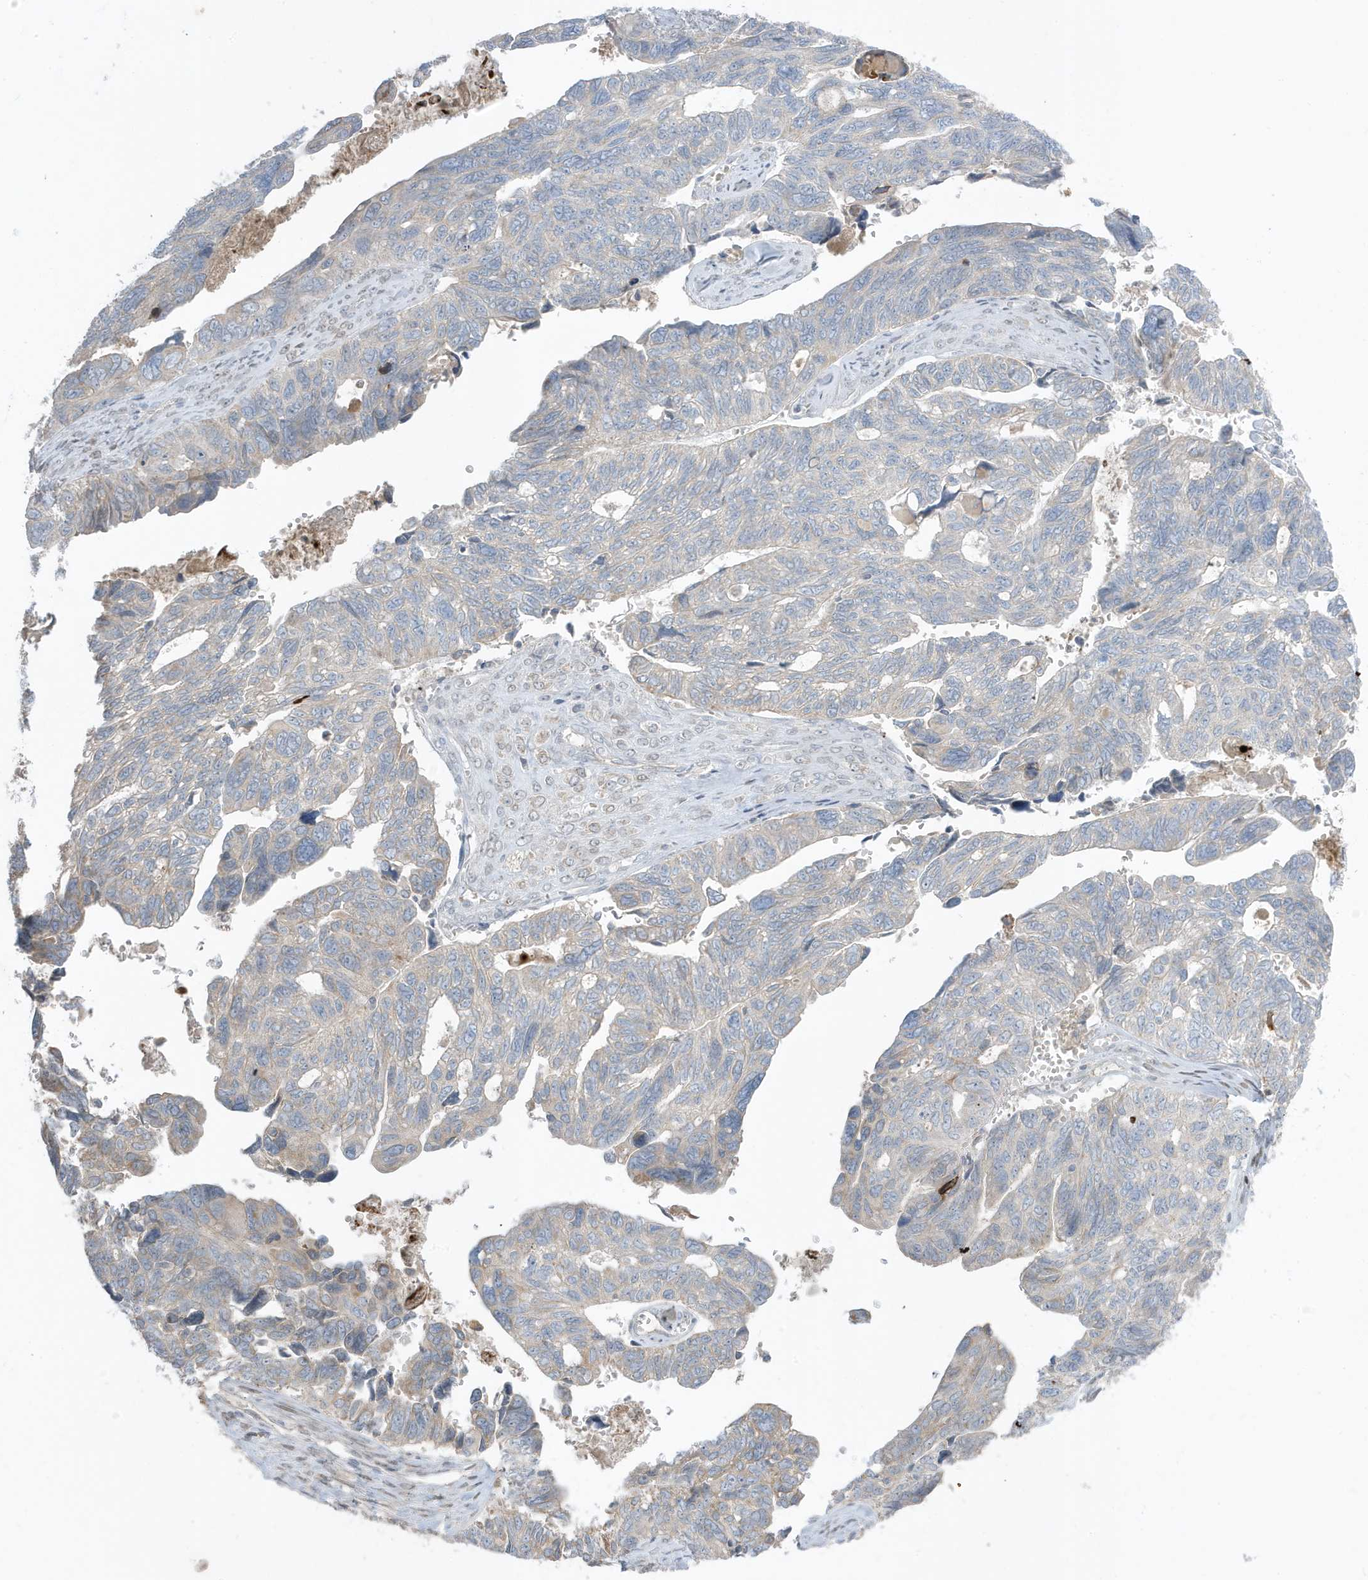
{"staining": {"intensity": "weak", "quantity": "<25%", "location": "cytoplasmic/membranous"}, "tissue": "ovarian cancer", "cell_type": "Tumor cells", "image_type": "cancer", "snomed": [{"axis": "morphology", "description": "Cystadenocarcinoma, serous, NOS"}, {"axis": "topography", "description": "Ovary"}], "caption": "The immunohistochemistry histopathology image has no significant staining in tumor cells of ovarian cancer (serous cystadenocarcinoma) tissue. (Brightfield microscopy of DAB (3,3'-diaminobenzidine) IHC at high magnification).", "gene": "FNDC1", "patient": {"sex": "female", "age": 79}}